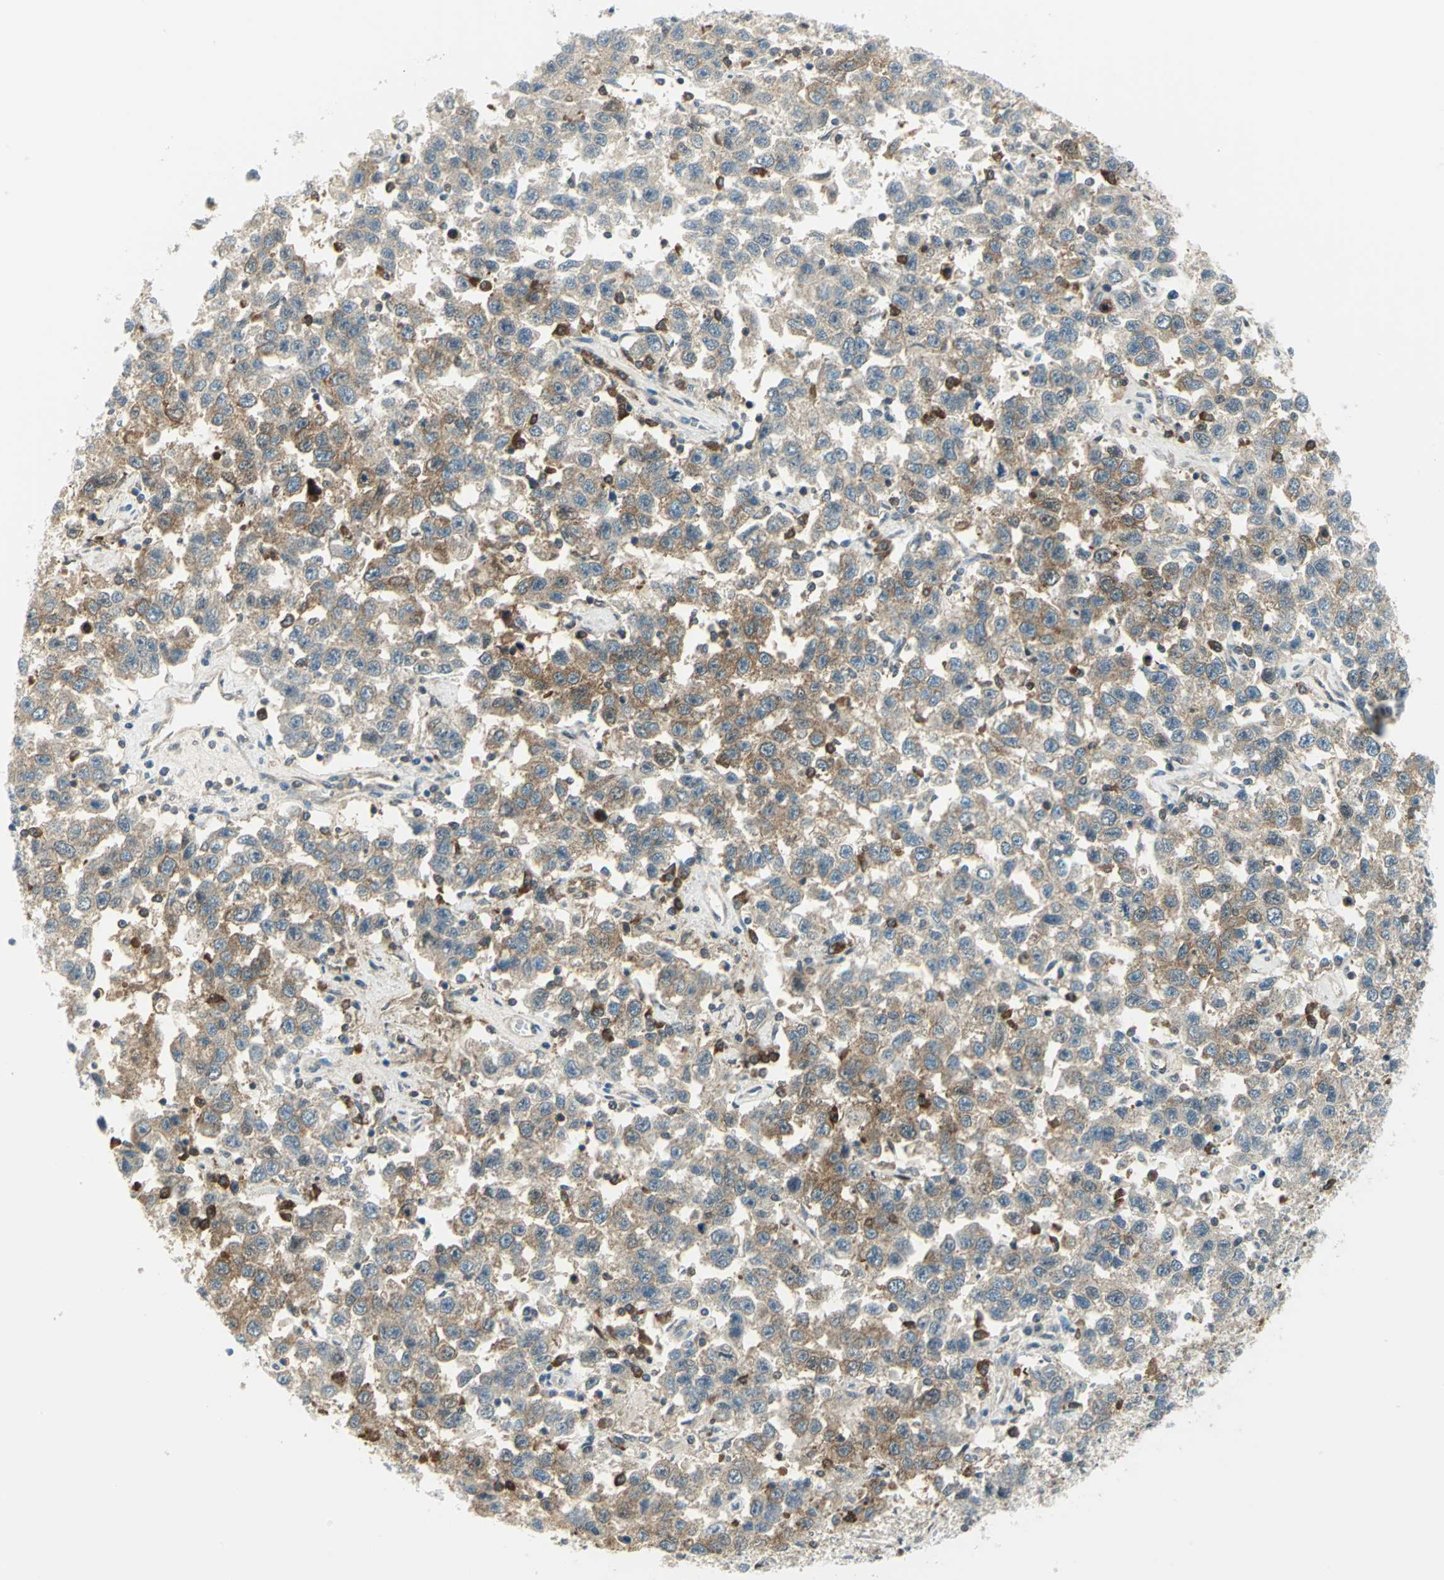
{"staining": {"intensity": "moderate", "quantity": "<25%", "location": "cytoplasmic/membranous"}, "tissue": "testis cancer", "cell_type": "Tumor cells", "image_type": "cancer", "snomed": [{"axis": "morphology", "description": "Seminoma, NOS"}, {"axis": "topography", "description": "Testis"}], "caption": "Immunohistochemical staining of testis cancer (seminoma) exhibits low levels of moderate cytoplasmic/membranous protein positivity in approximately <25% of tumor cells.", "gene": "ALDOA", "patient": {"sex": "male", "age": 41}}